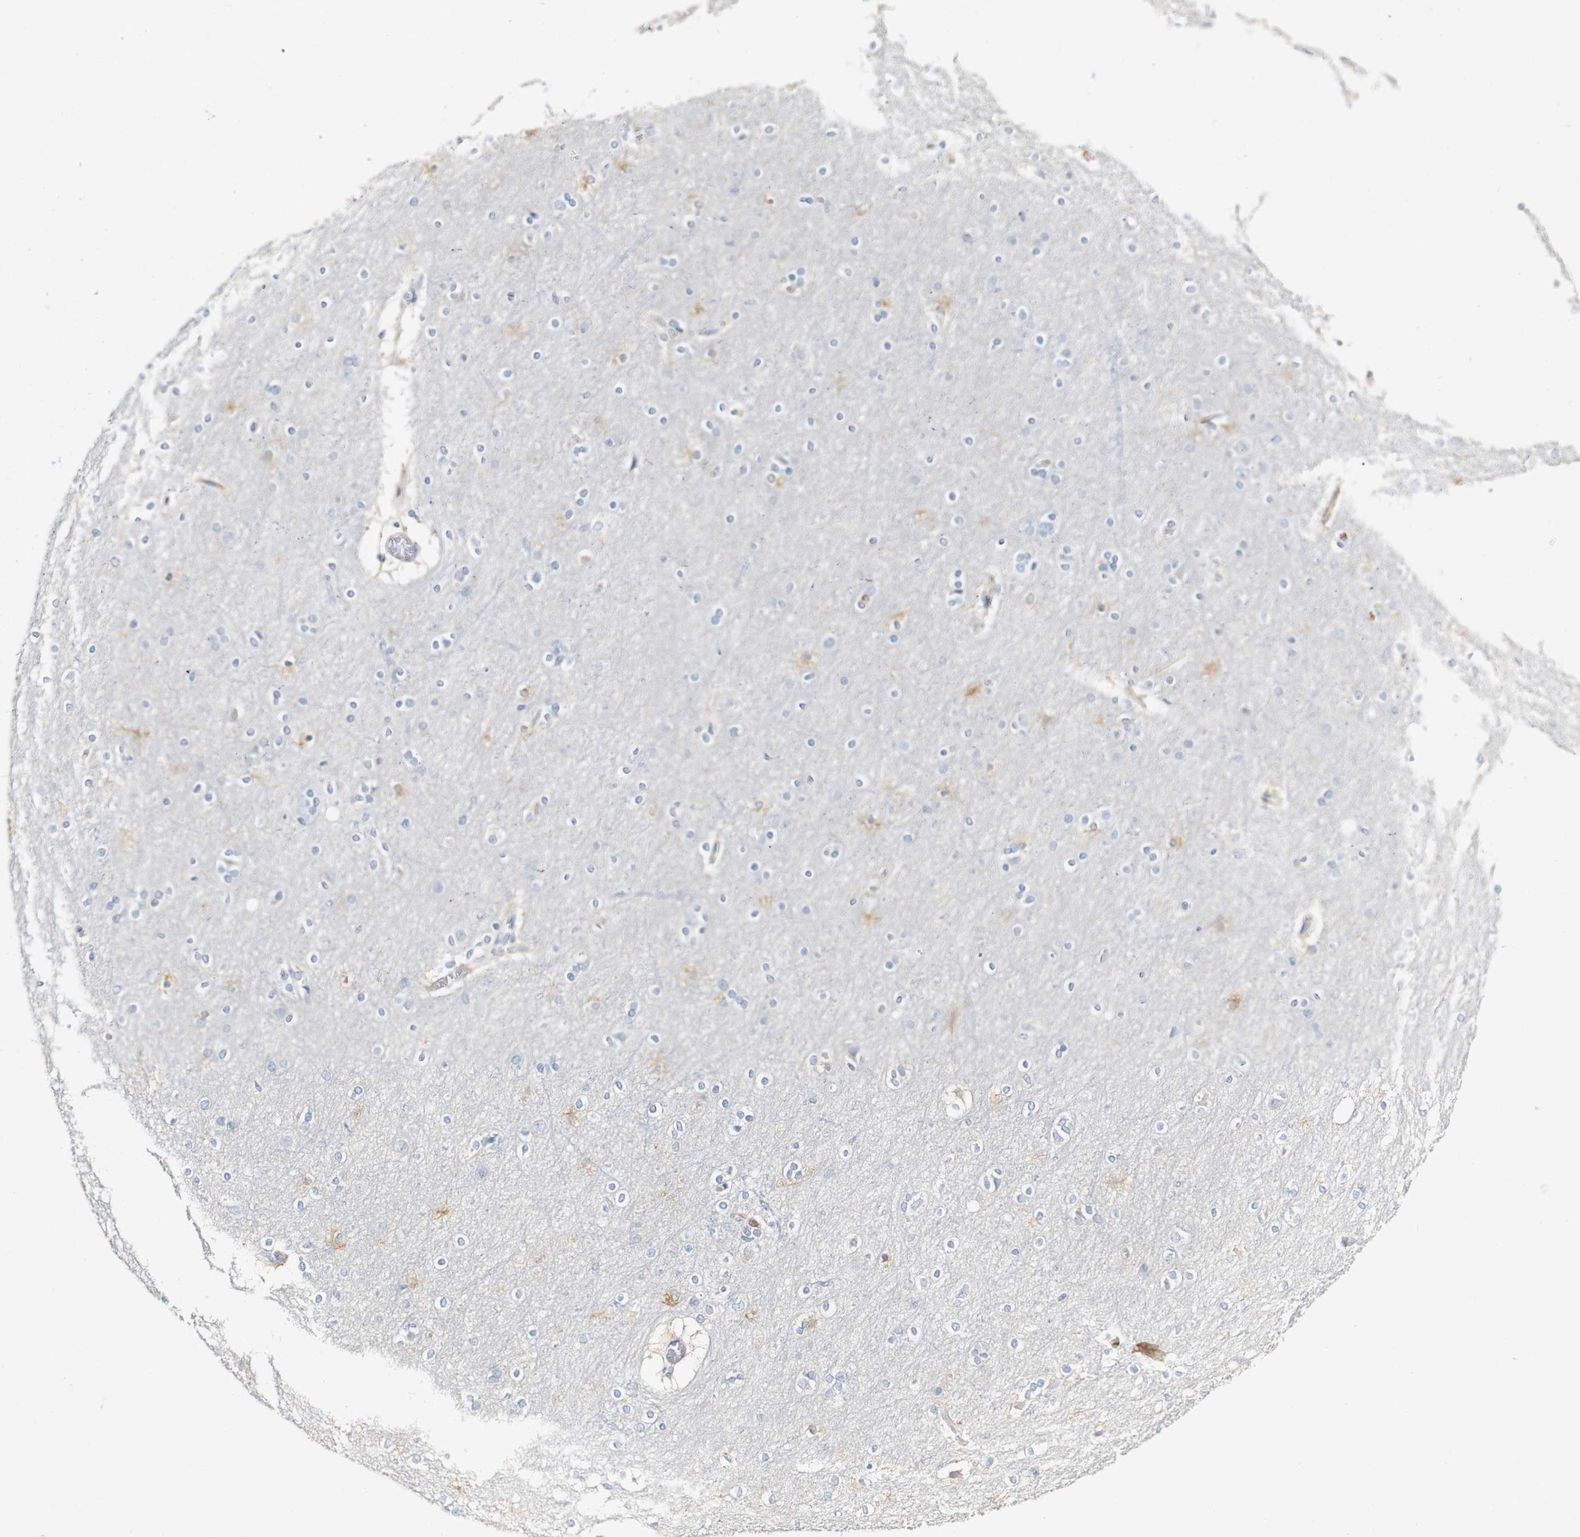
{"staining": {"intensity": "negative", "quantity": "none", "location": "none"}, "tissue": "cerebral cortex", "cell_type": "Endothelial cells", "image_type": "normal", "snomed": [{"axis": "morphology", "description": "Normal tissue, NOS"}, {"axis": "topography", "description": "Cerebral cortex"}], "caption": "High power microscopy photomicrograph of an immunohistochemistry histopathology image of unremarkable cerebral cortex, revealing no significant expression in endothelial cells.", "gene": "FMO3", "patient": {"sex": "female", "age": 54}}